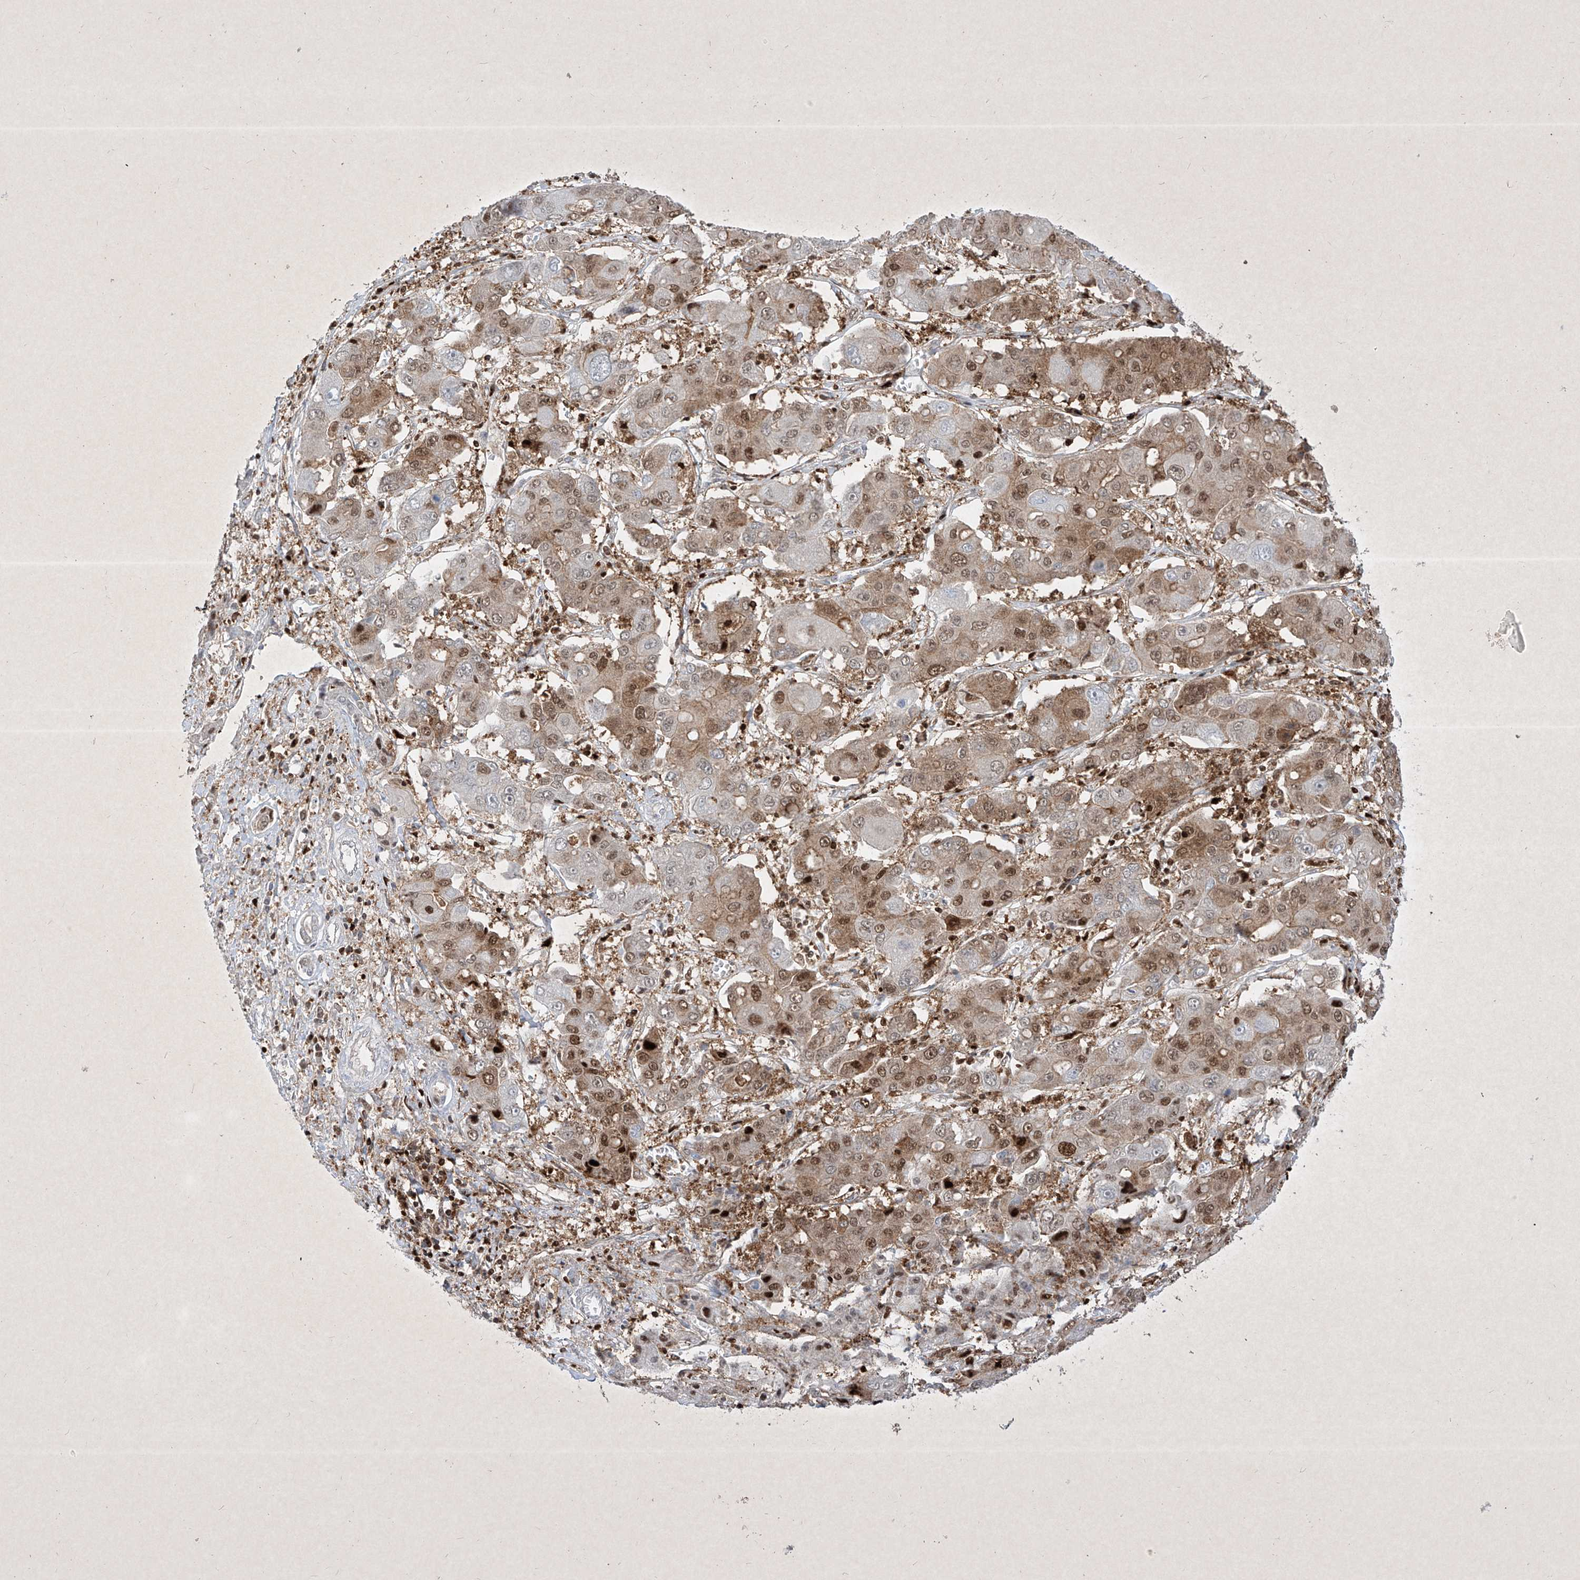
{"staining": {"intensity": "moderate", "quantity": "25%-75%", "location": "cytoplasmic/membranous,nuclear"}, "tissue": "liver cancer", "cell_type": "Tumor cells", "image_type": "cancer", "snomed": [{"axis": "morphology", "description": "Cholangiocarcinoma"}, {"axis": "topography", "description": "Liver"}], "caption": "Liver cancer was stained to show a protein in brown. There is medium levels of moderate cytoplasmic/membranous and nuclear staining in approximately 25%-75% of tumor cells.", "gene": "PSMB10", "patient": {"sex": "male", "age": 67}}